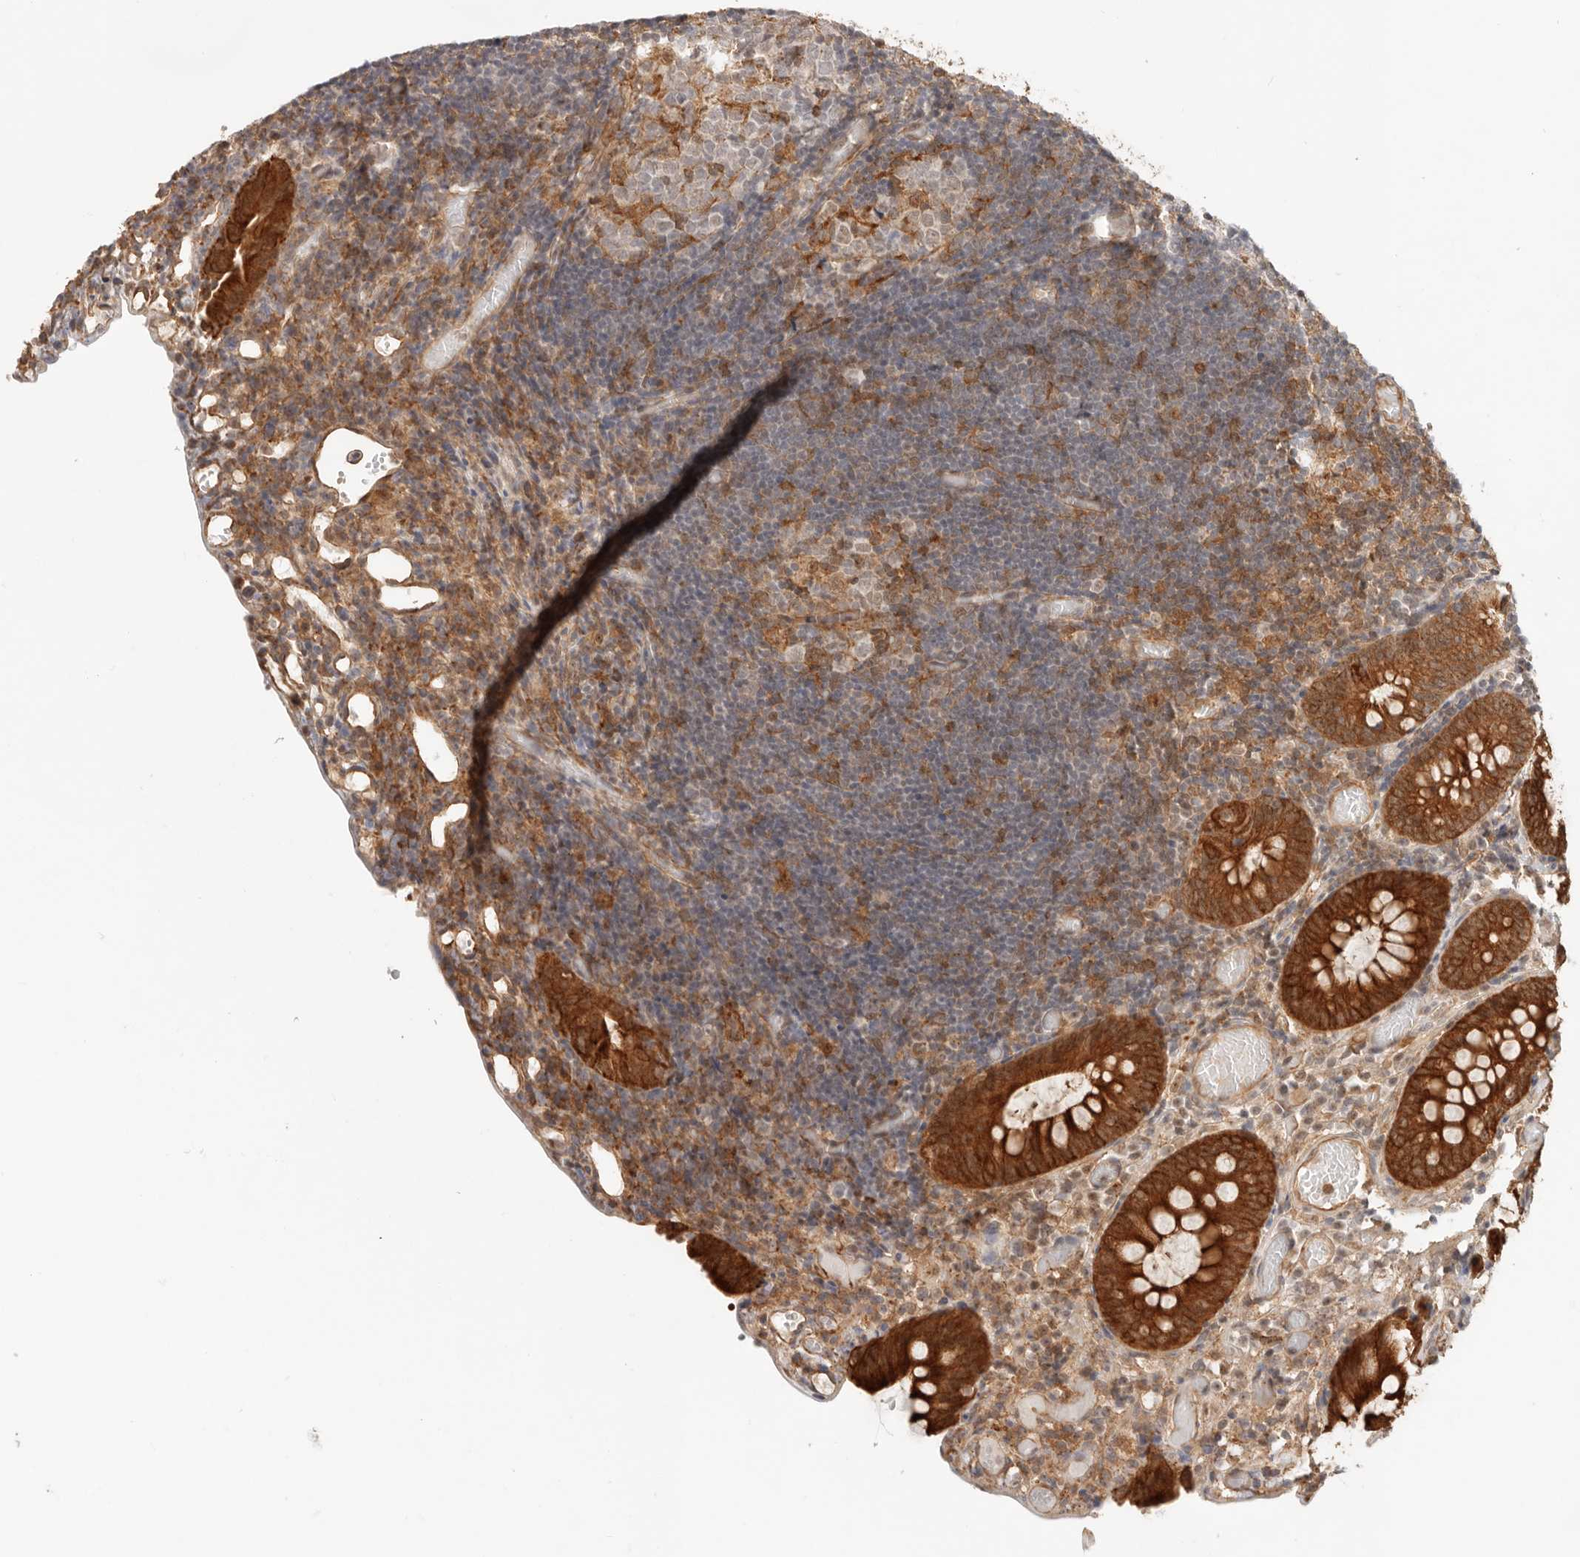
{"staining": {"intensity": "moderate", "quantity": ">75%", "location": "cytoplasmic/membranous,nuclear"}, "tissue": "colon", "cell_type": "Endothelial cells", "image_type": "normal", "snomed": [{"axis": "morphology", "description": "Normal tissue, NOS"}, {"axis": "topography", "description": "Colon"}], "caption": "Moderate cytoplasmic/membranous,nuclear positivity is identified in about >75% of endothelial cells in unremarkable colon.", "gene": "HEXD", "patient": {"sex": "male", "age": 14}}